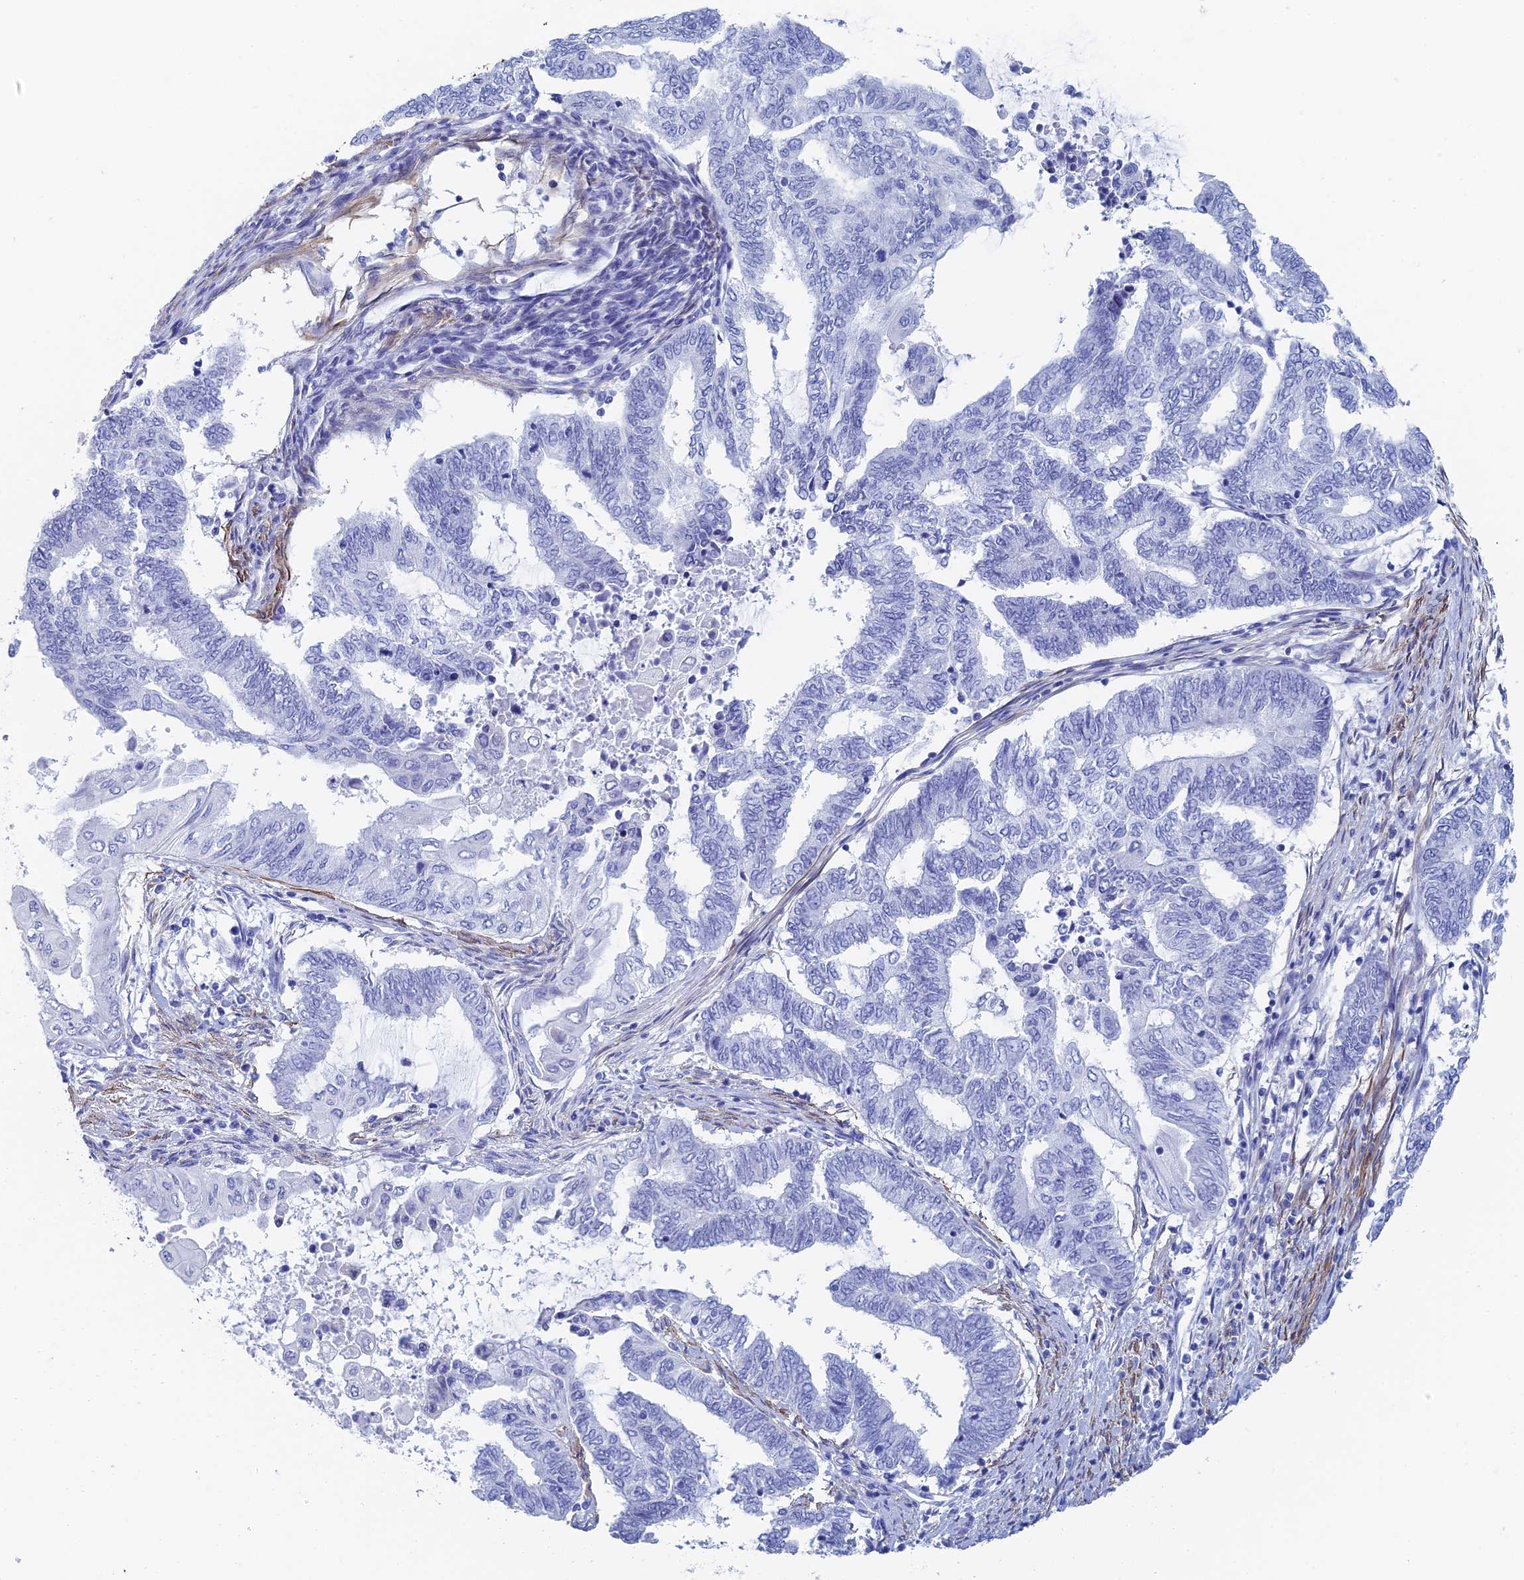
{"staining": {"intensity": "negative", "quantity": "none", "location": "none"}, "tissue": "endometrial cancer", "cell_type": "Tumor cells", "image_type": "cancer", "snomed": [{"axis": "morphology", "description": "Adenocarcinoma, NOS"}, {"axis": "topography", "description": "Uterus"}, {"axis": "topography", "description": "Endometrium"}], "caption": "This is an immunohistochemistry (IHC) histopathology image of human endometrial cancer. There is no positivity in tumor cells.", "gene": "KCNK18", "patient": {"sex": "female", "age": 70}}